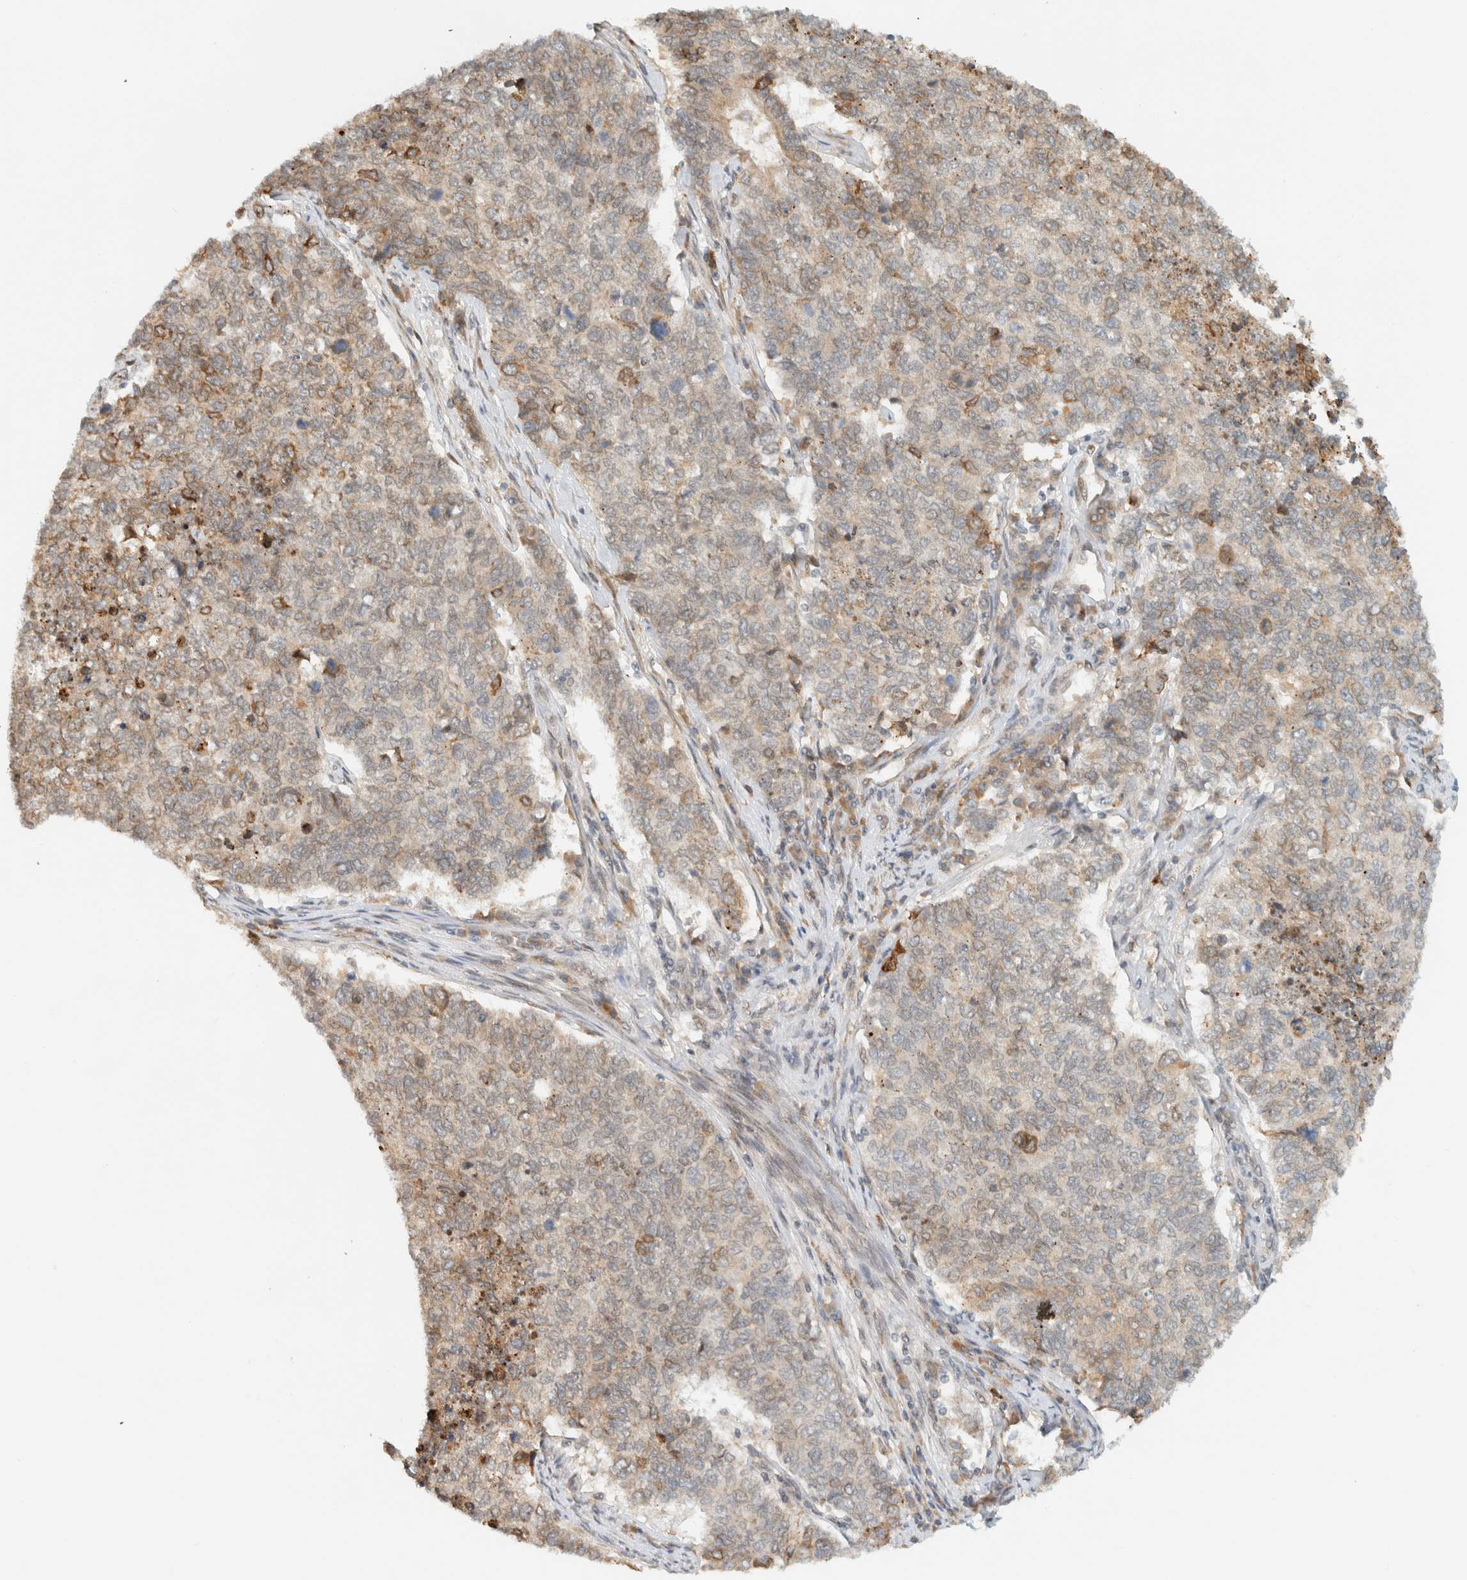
{"staining": {"intensity": "weak", "quantity": "25%-75%", "location": "cytoplasmic/membranous"}, "tissue": "cervical cancer", "cell_type": "Tumor cells", "image_type": "cancer", "snomed": [{"axis": "morphology", "description": "Squamous cell carcinoma, NOS"}, {"axis": "topography", "description": "Cervix"}], "caption": "IHC of human cervical cancer displays low levels of weak cytoplasmic/membranous staining in about 25%-75% of tumor cells.", "gene": "ITPRID1", "patient": {"sex": "female", "age": 63}}